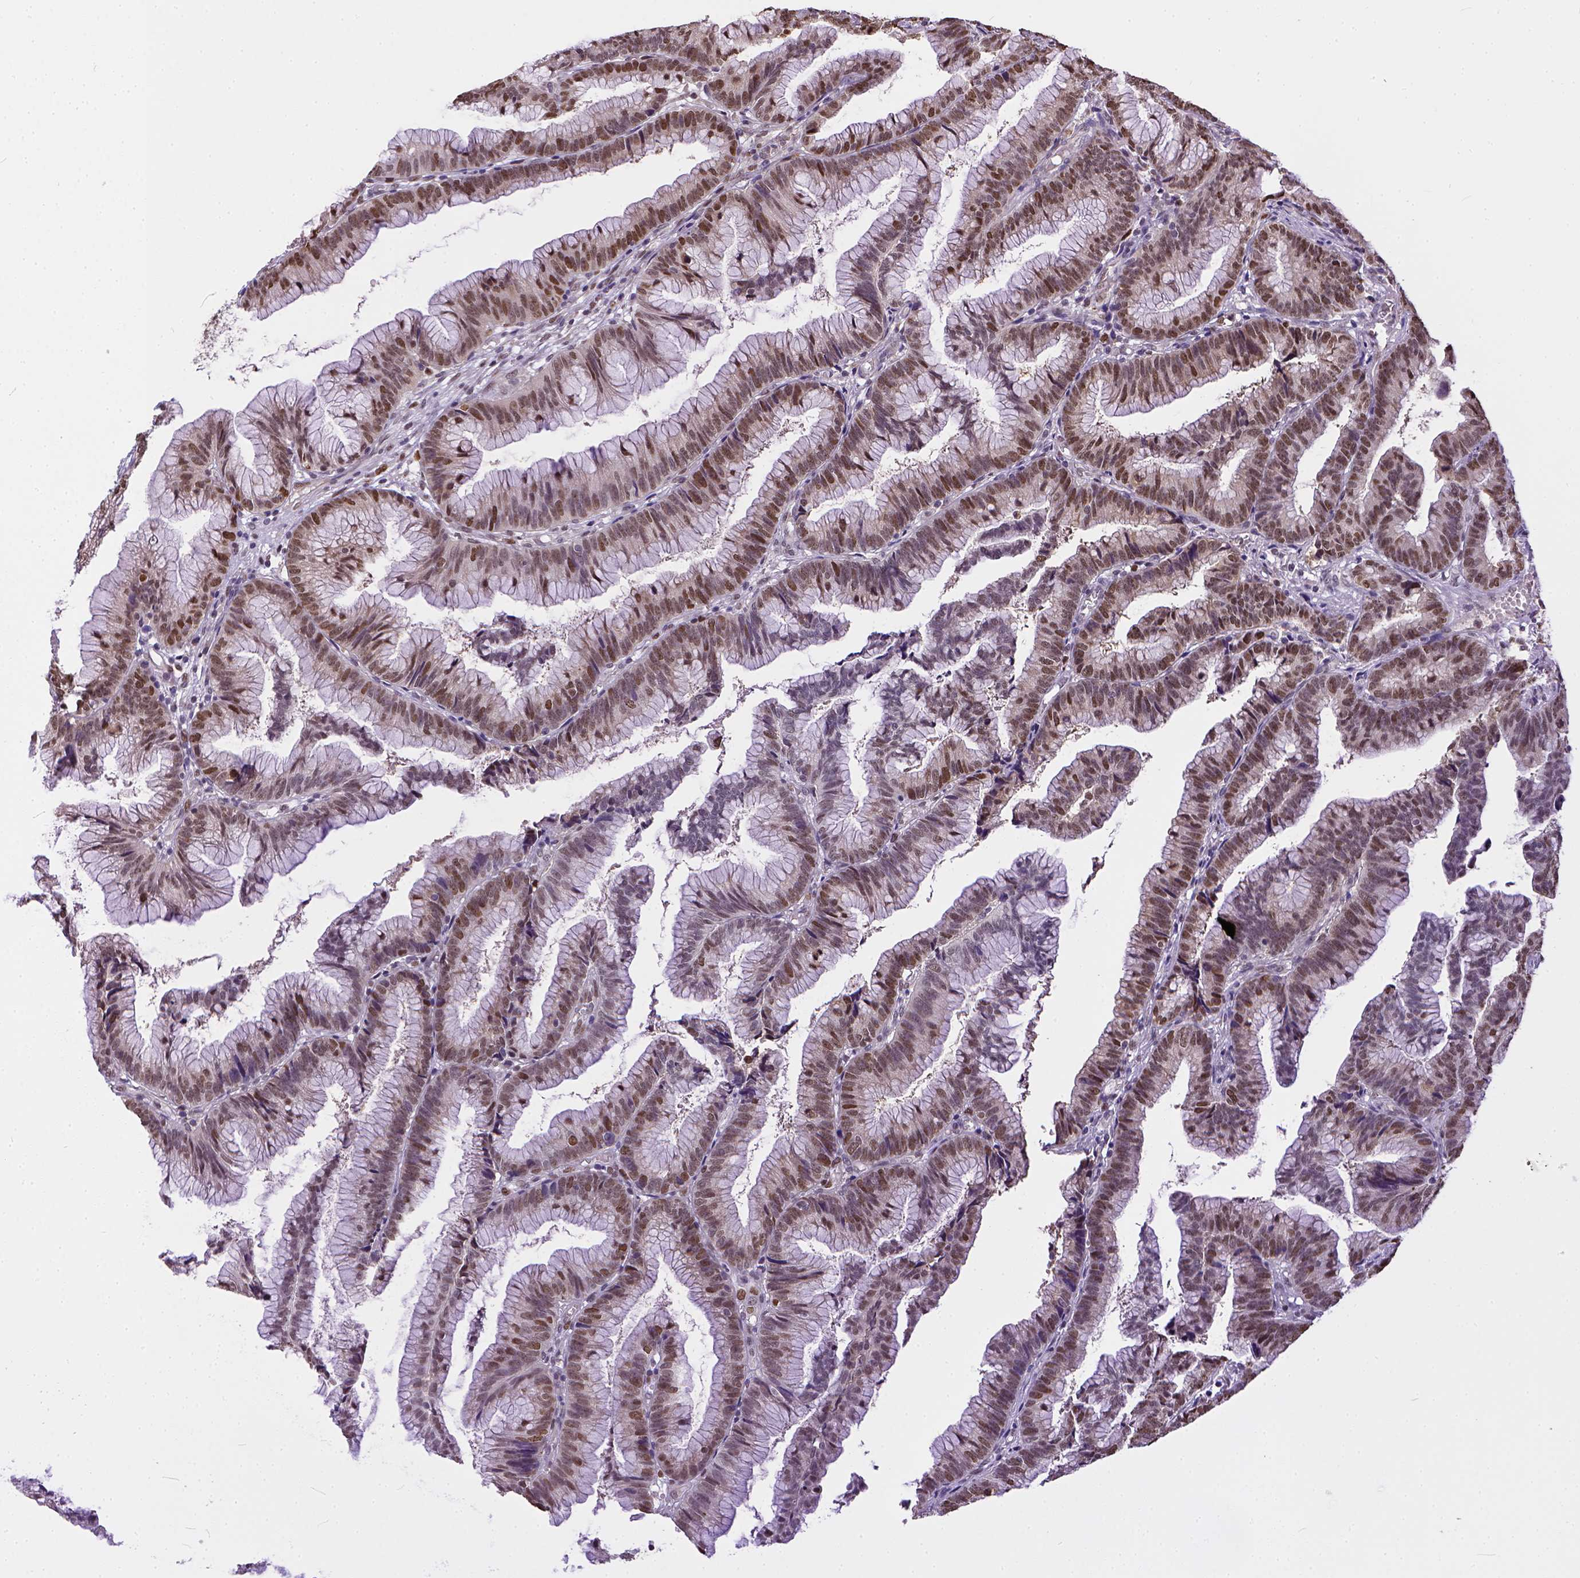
{"staining": {"intensity": "moderate", "quantity": ">75%", "location": "nuclear"}, "tissue": "colorectal cancer", "cell_type": "Tumor cells", "image_type": "cancer", "snomed": [{"axis": "morphology", "description": "Adenocarcinoma, NOS"}, {"axis": "topography", "description": "Colon"}], "caption": "The histopathology image displays staining of colorectal cancer, revealing moderate nuclear protein expression (brown color) within tumor cells.", "gene": "ERCC1", "patient": {"sex": "female", "age": 78}}